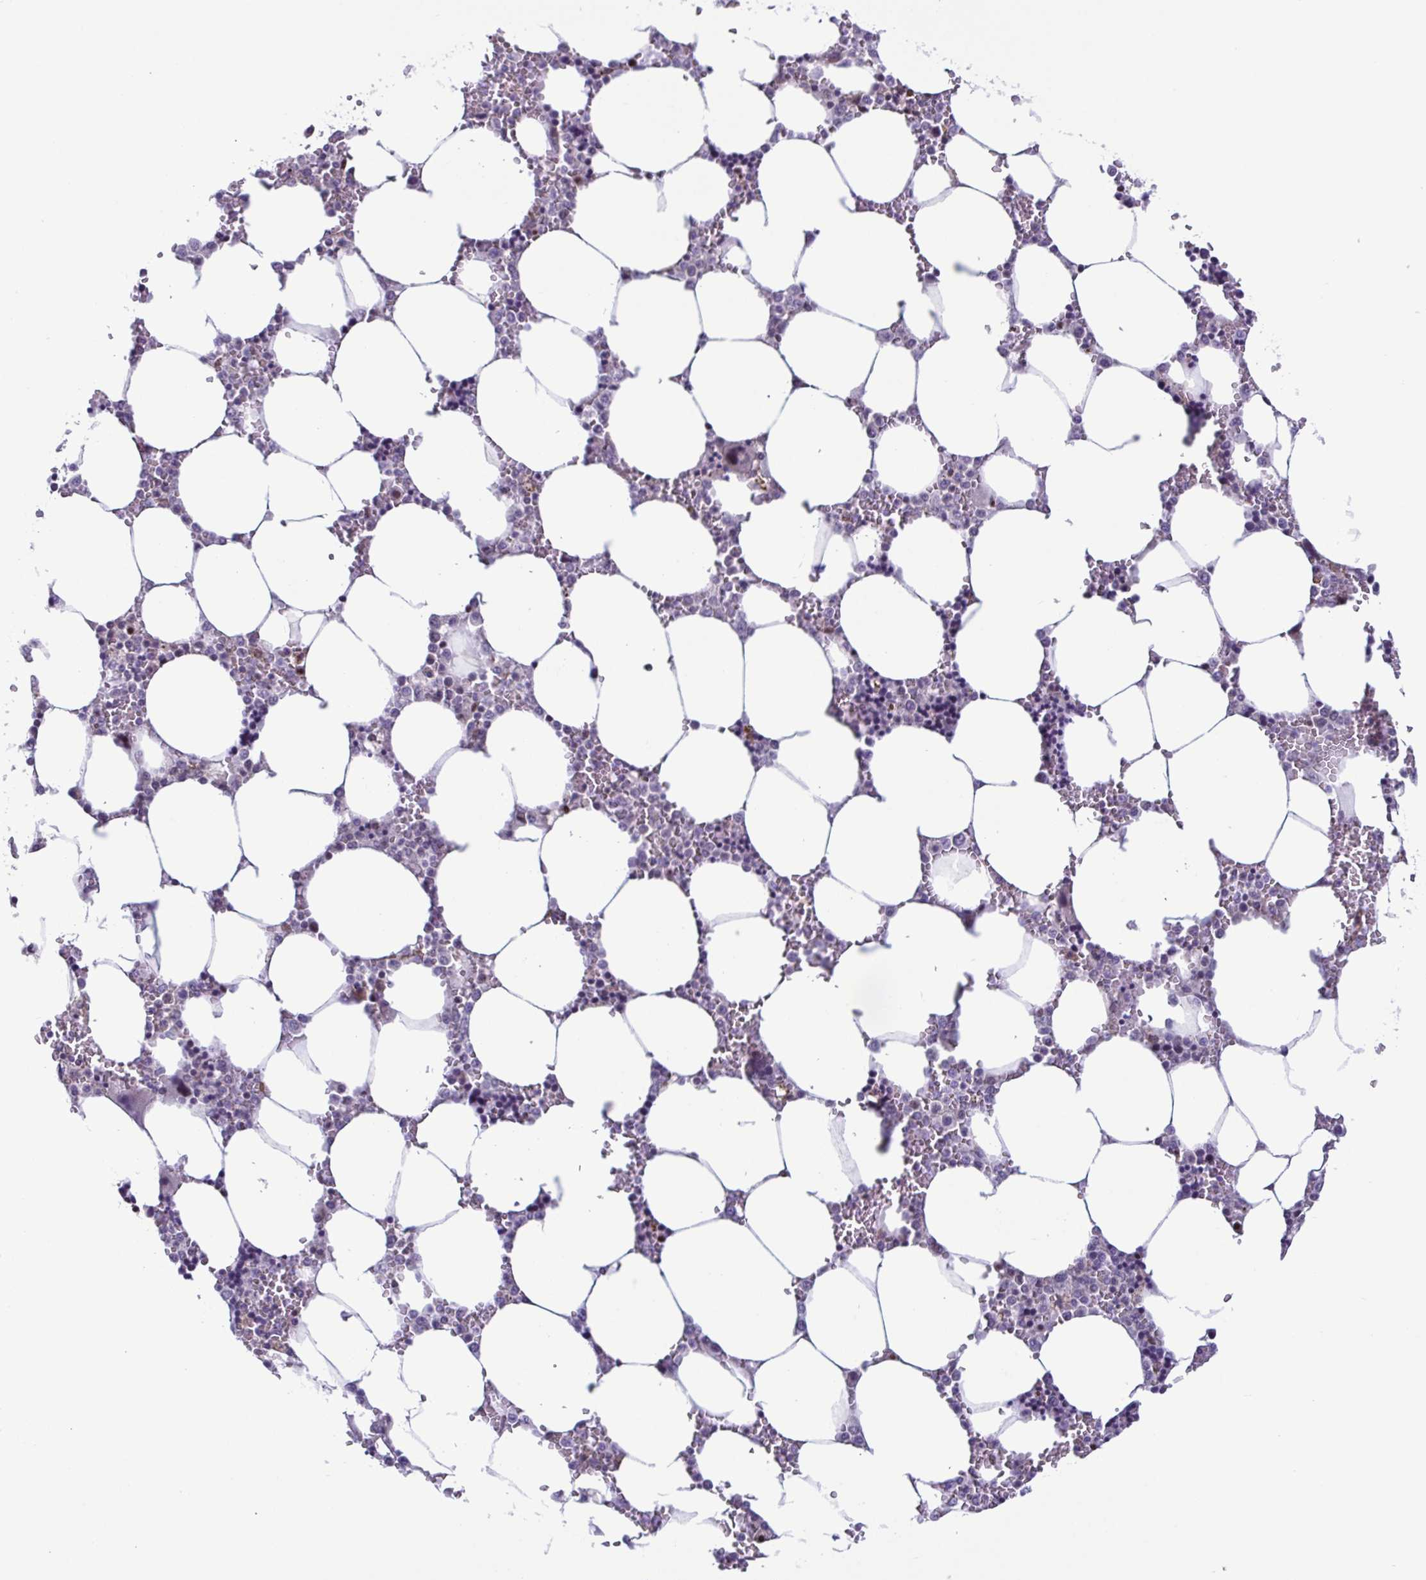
{"staining": {"intensity": "moderate", "quantity": "<25%", "location": "nuclear"}, "tissue": "bone marrow", "cell_type": "Hematopoietic cells", "image_type": "normal", "snomed": [{"axis": "morphology", "description": "Normal tissue, NOS"}, {"axis": "topography", "description": "Bone marrow"}], "caption": "High-power microscopy captured an immunohistochemistry micrograph of benign bone marrow, revealing moderate nuclear positivity in about <25% of hematopoietic cells.", "gene": "IRF1", "patient": {"sex": "male", "age": 64}}